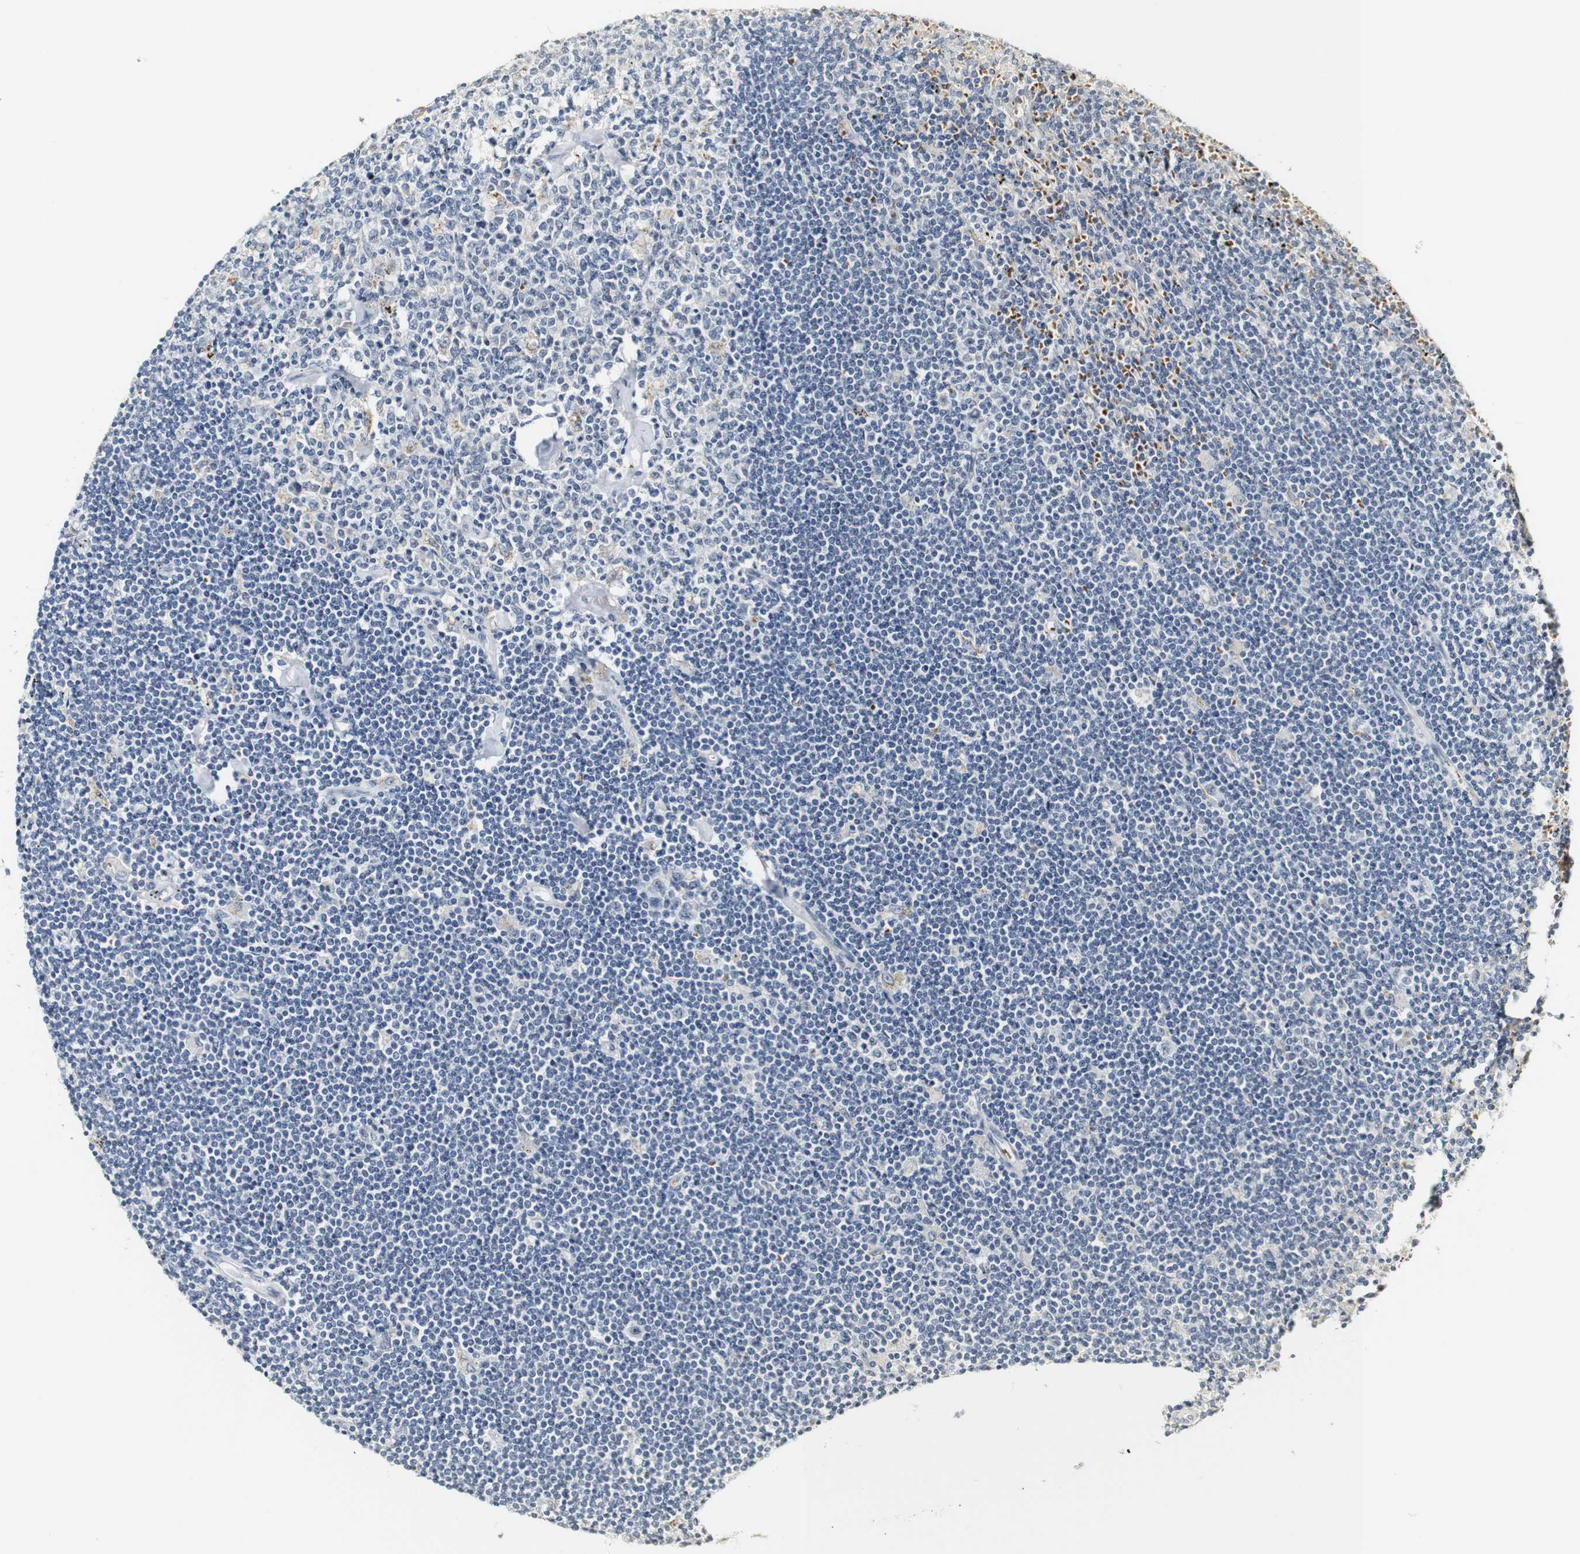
{"staining": {"intensity": "negative", "quantity": "none", "location": "none"}, "tissue": "lymphoma", "cell_type": "Tumor cells", "image_type": "cancer", "snomed": [{"axis": "morphology", "description": "Malignant lymphoma, non-Hodgkin's type, Low grade"}, {"axis": "topography", "description": "Spleen"}], "caption": "DAB (3,3'-diaminobenzidine) immunohistochemical staining of low-grade malignant lymphoma, non-Hodgkin's type exhibits no significant positivity in tumor cells.", "gene": "SYT7", "patient": {"sex": "male", "age": 76}}